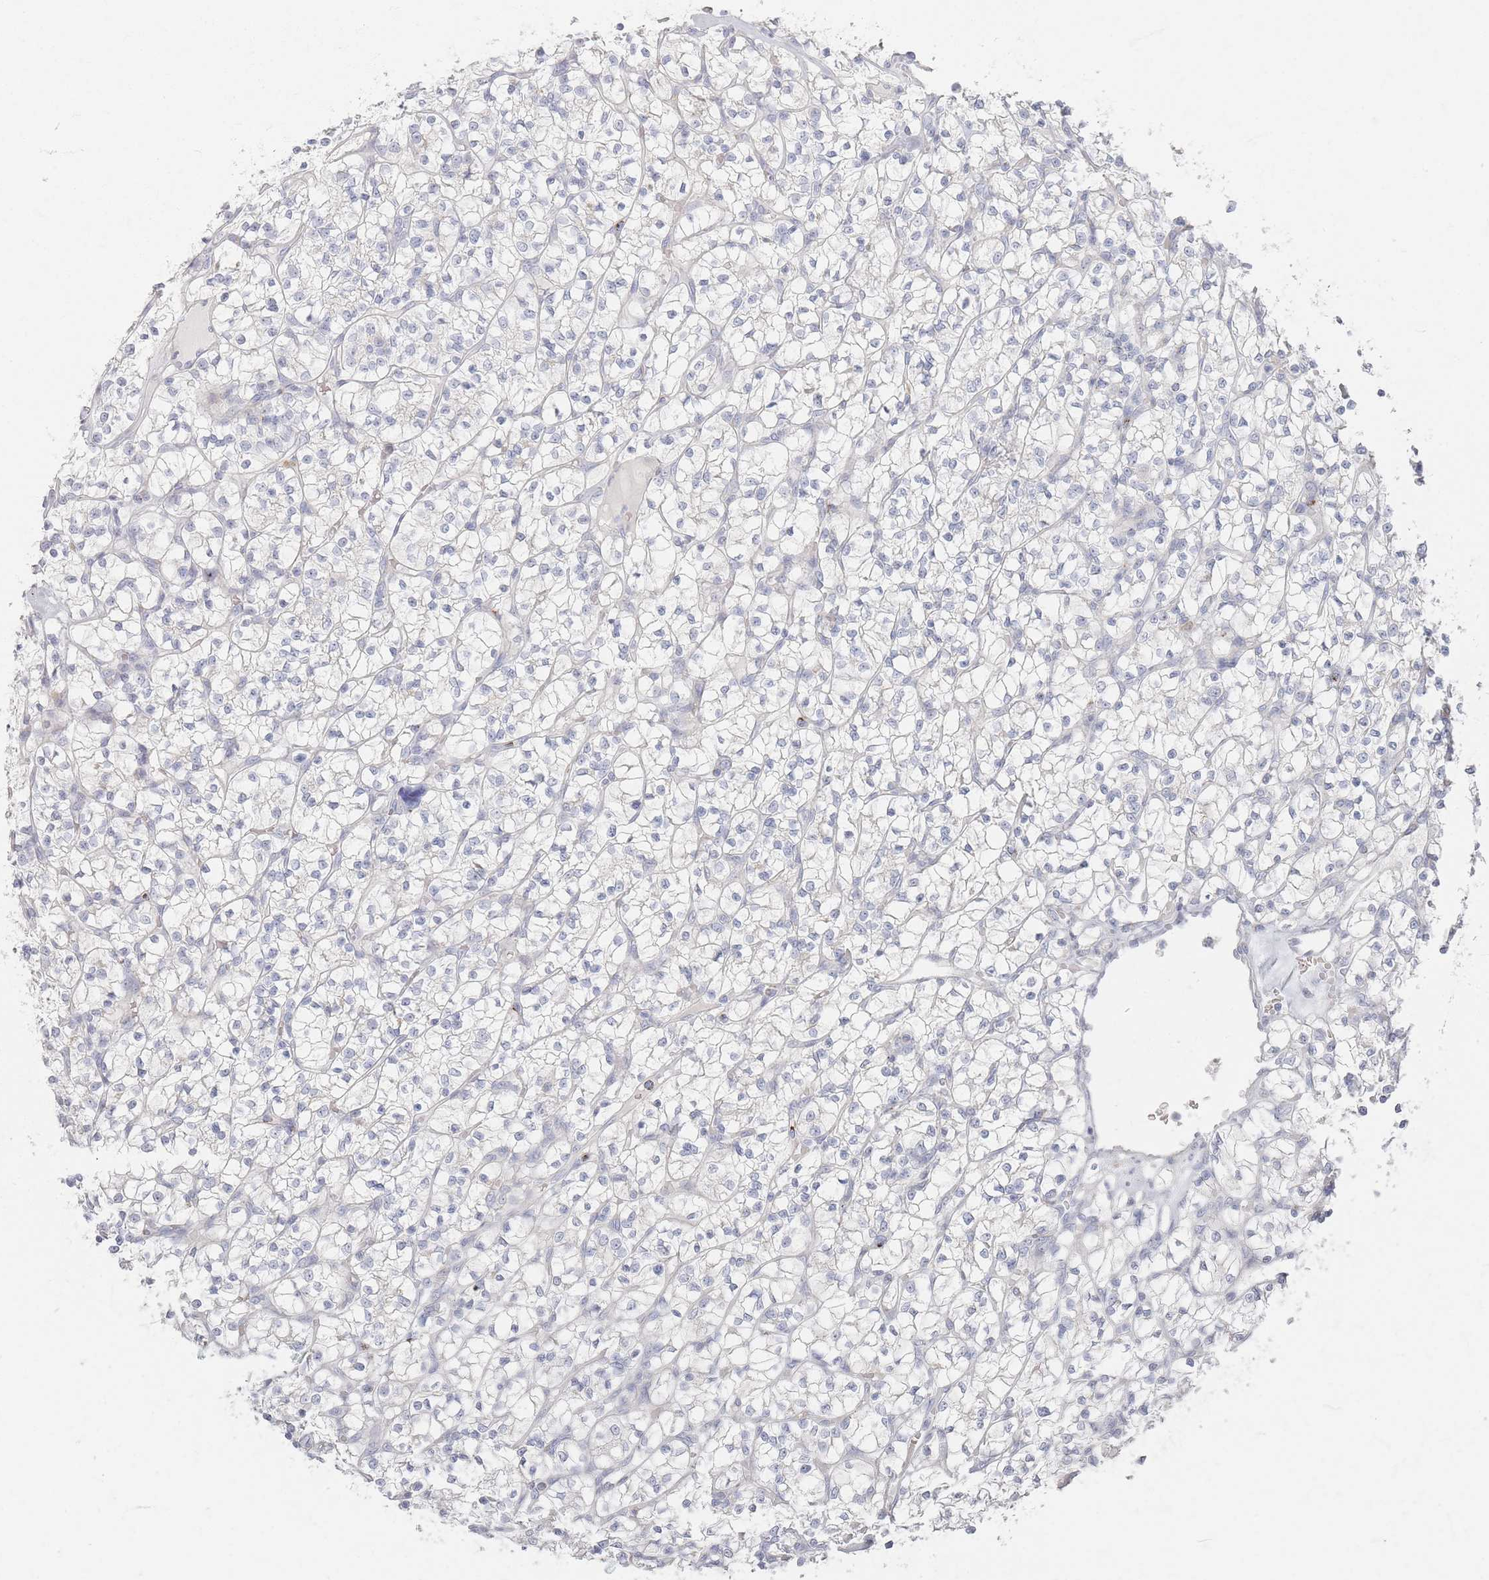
{"staining": {"intensity": "negative", "quantity": "none", "location": "none"}, "tissue": "renal cancer", "cell_type": "Tumor cells", "image_type": "cancer", "snomed": [{"axis": "morphology", "description": "Adenocarcinoma, NOS"}, {"axis": "topography", "description": "Kidney"}], "caption": "Immunohistochemistry of human renal cancer (adenocarcinoma) reveals no staining in tumor cells. (DAB IHC visualized using brightfield microscopy, high magnification).", "gene": "SLC2A11", "patient": {"sex": "female", "age": 64}}